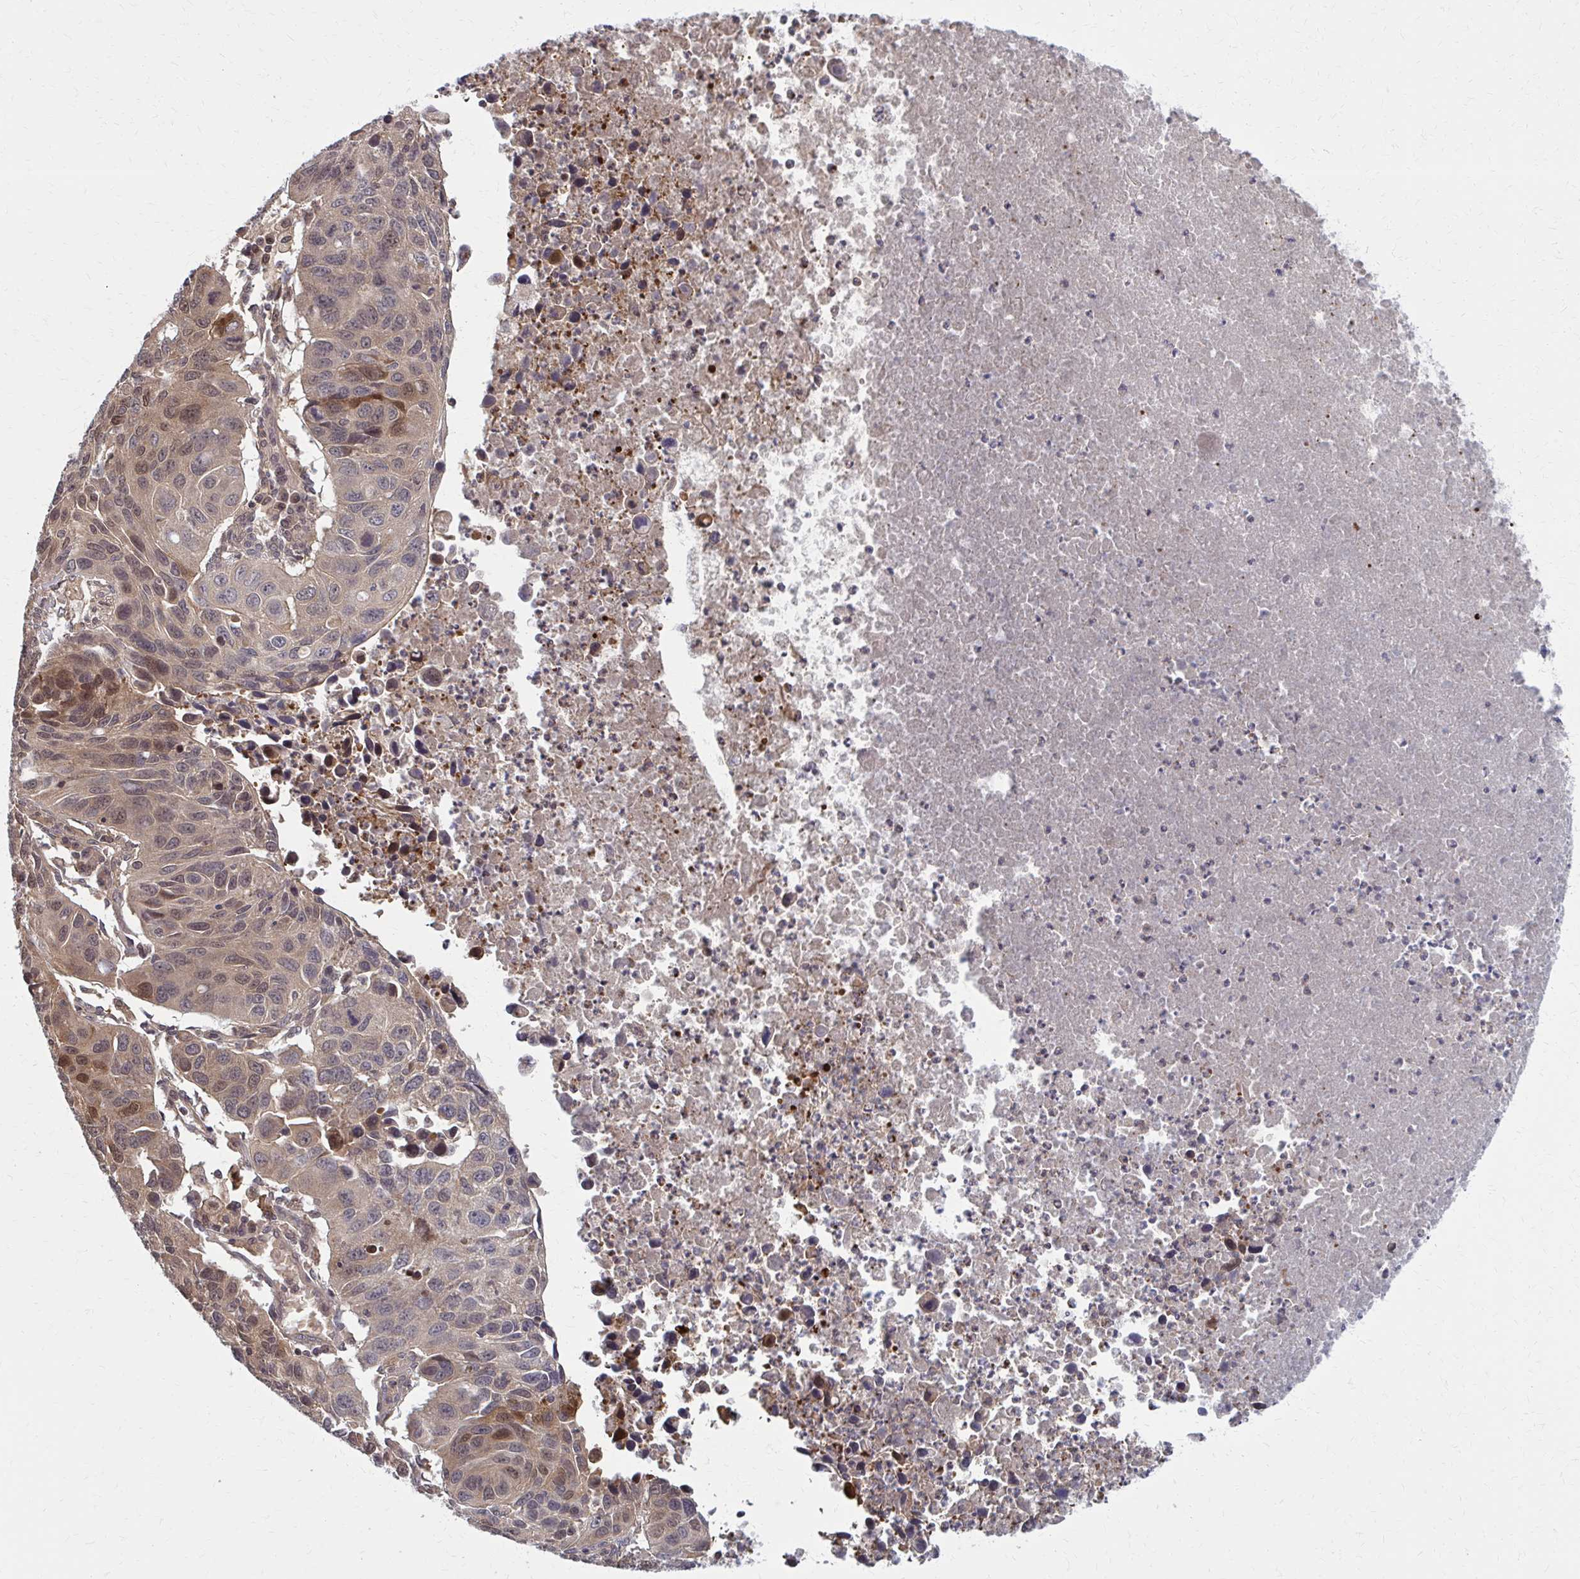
{"staining": {"intensity": "weak", "quantity": "<25%", "location": "cytoplasmic/membranous,nuclear"}, "tissue": "lung cancer", "cell_type": "Tumor cells", "image_type": "cancer", "snomed": [{"axis": "morphology", "description": "Squamous cell carcinoma, NOS"}, {"axis": "topography", "description": "Lung"}], "caption": "Tumor cells show no significant protein expression in lung squamous cell carcinoma.", "gene": "DBI", "patient": {"sex": "female", "age": 61}}